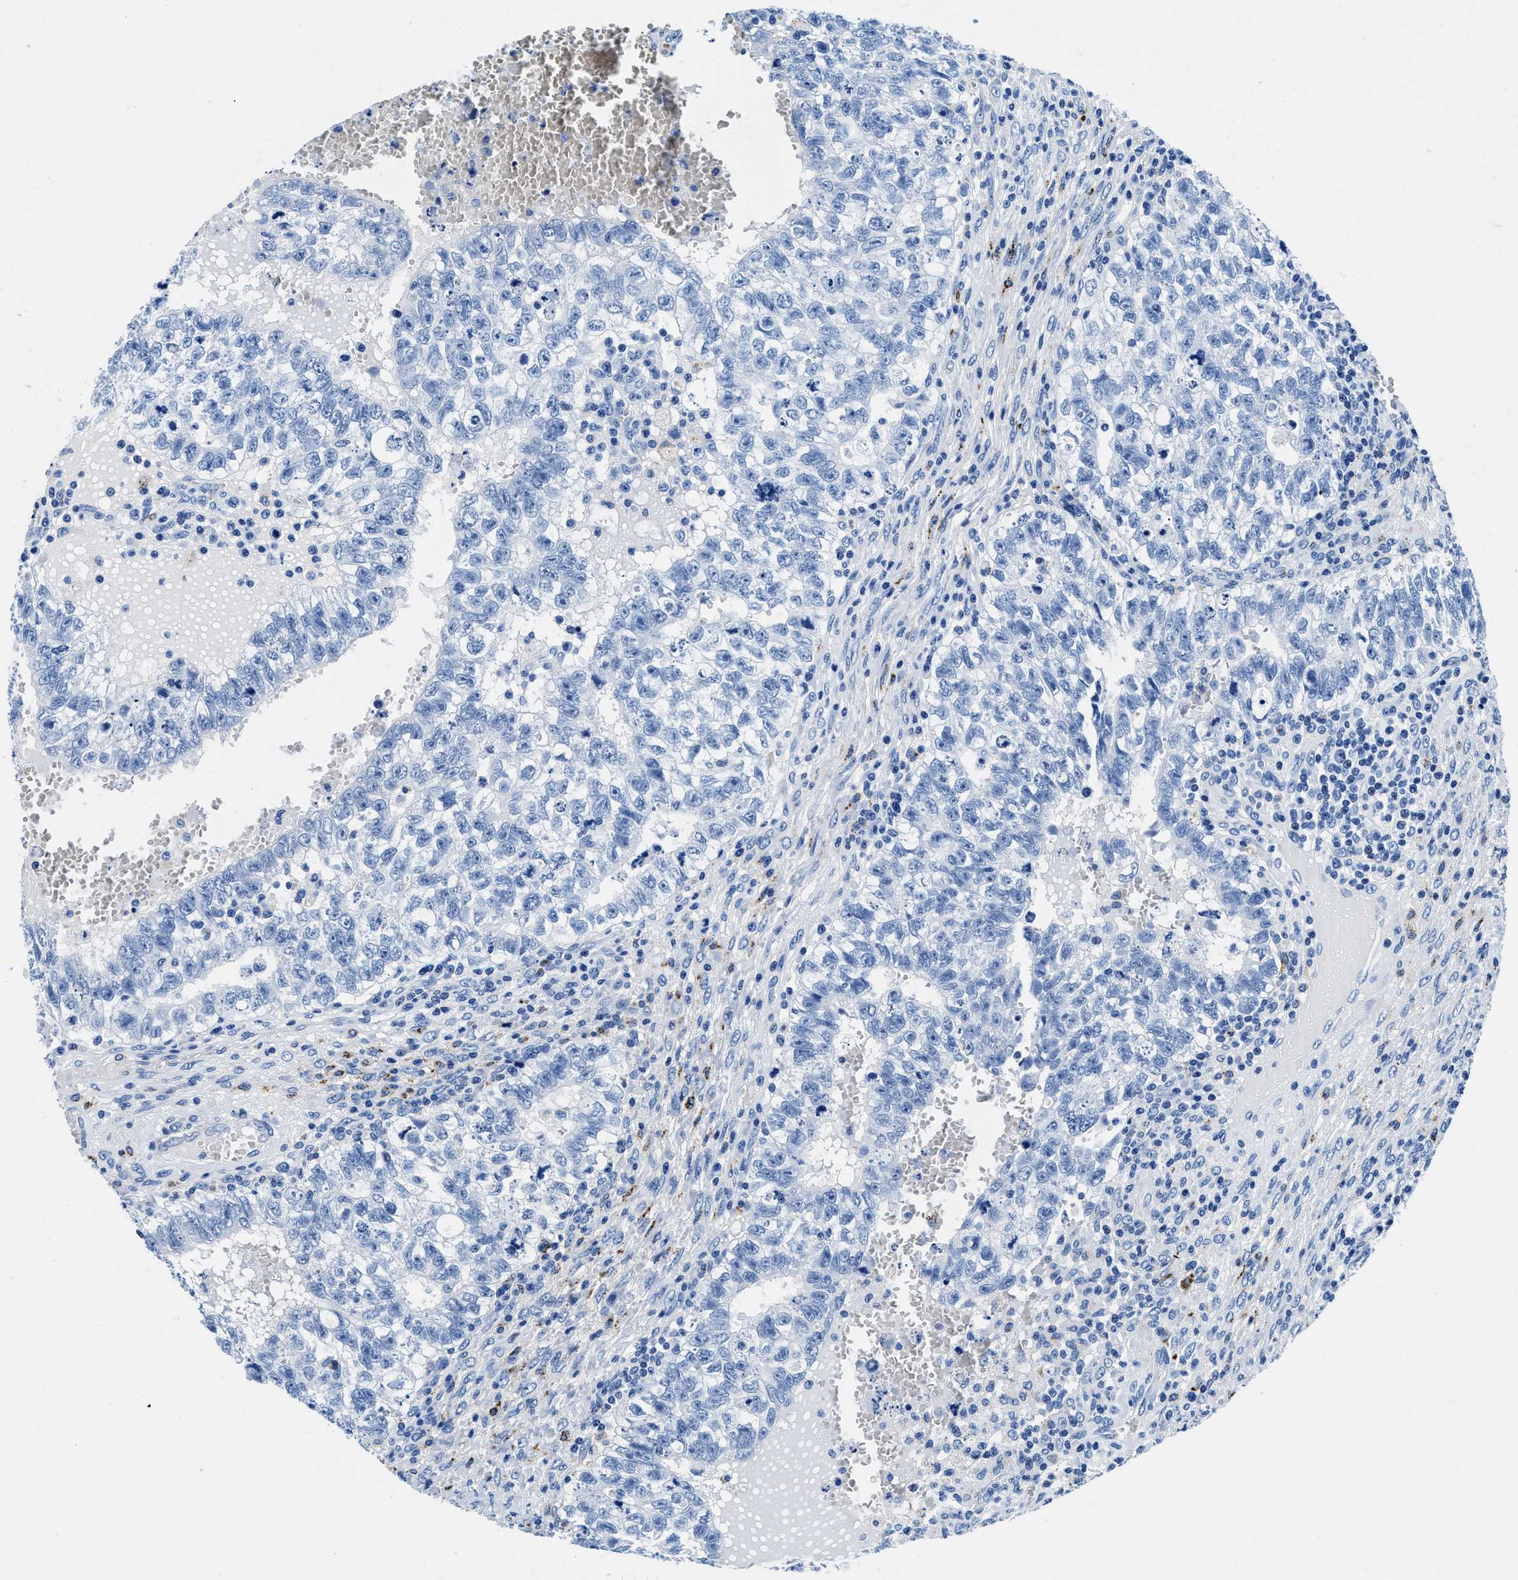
{"staining": {"intensity": "negative", "quantity": "none", "location": "none"}, "tissue": "testis cancer", "cell_type": "Tumor cells", "image_type": "cancer", "snomed": [{"axis": "morphology", "description": "Seminoma, NOS"}, {"axis": "morphology", "description": "Carcinoma, Embryonal, NOS"}, {"axis": "topography", "description": "Testis"}], "caption": "Immunohistochemistry photomicrograph of testis seminoma stained for a protein (brown), which exhibits no positivity in tumor cells.", "gene": "OR14K1", "patient": {"sex": "male", "age": 38}}